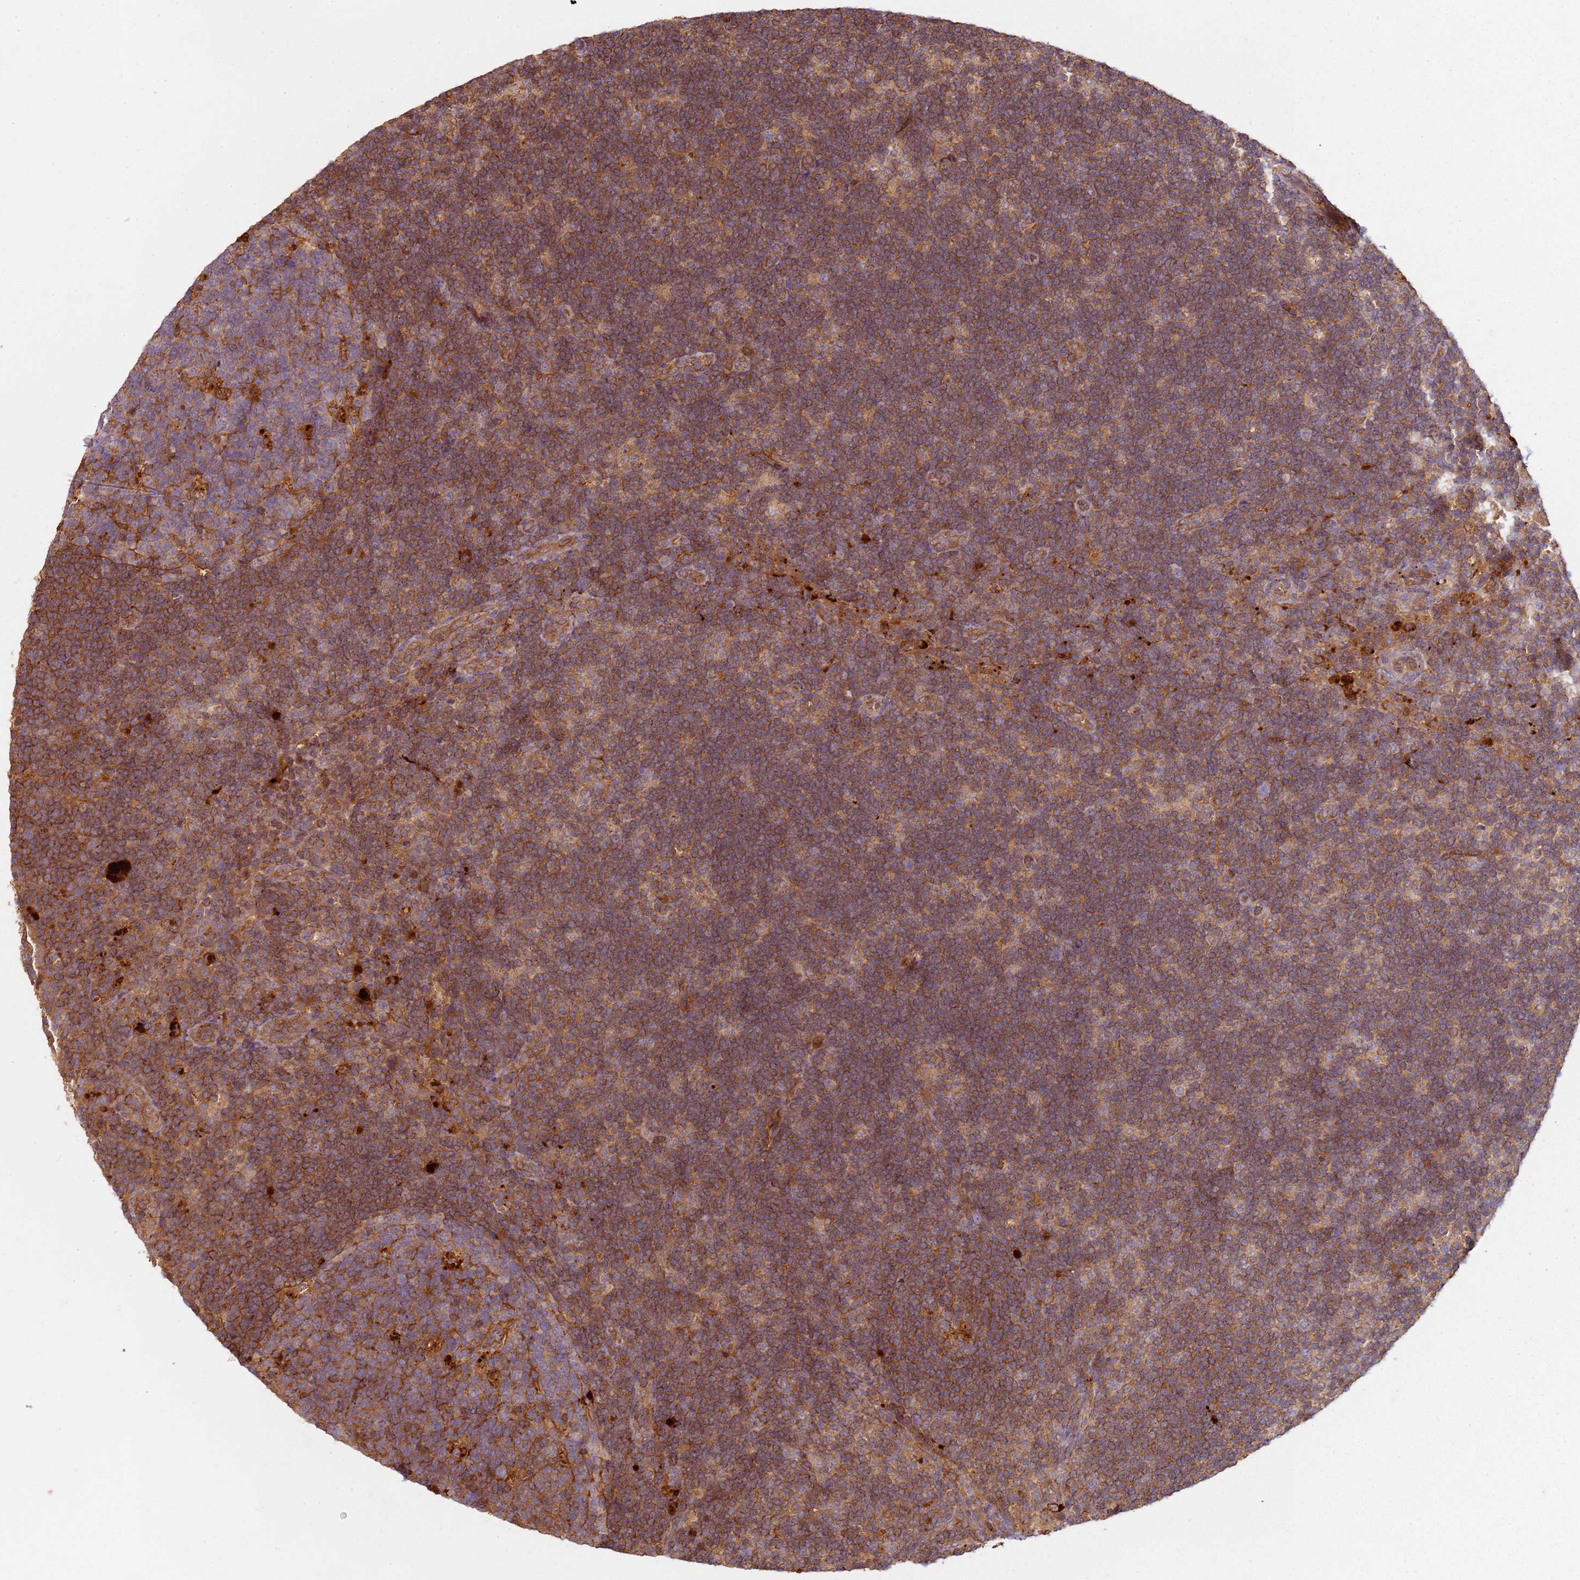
{"staining": {"intensity": "moderate", "quantity": "25%-75%", "location": "cytoplasmic/membranous"}, "tissue": "lymph node", "cell_type": "Germinal center cells", "image_type": "normal", "snomed": [{"axis": "morphology", "description": "Normal tissue, NOS"}, {"axis": "topography", "description": "Lymph node"}], "caption": "Unremarkable lymph node displays moderate cytoplasmic/membranous positivity in approximately 25%-75% of germinal center cells, visualized by immunohistochemistry.", "gene": "SCGB2B2", "patient": {"sex": "female", "age": 31}}